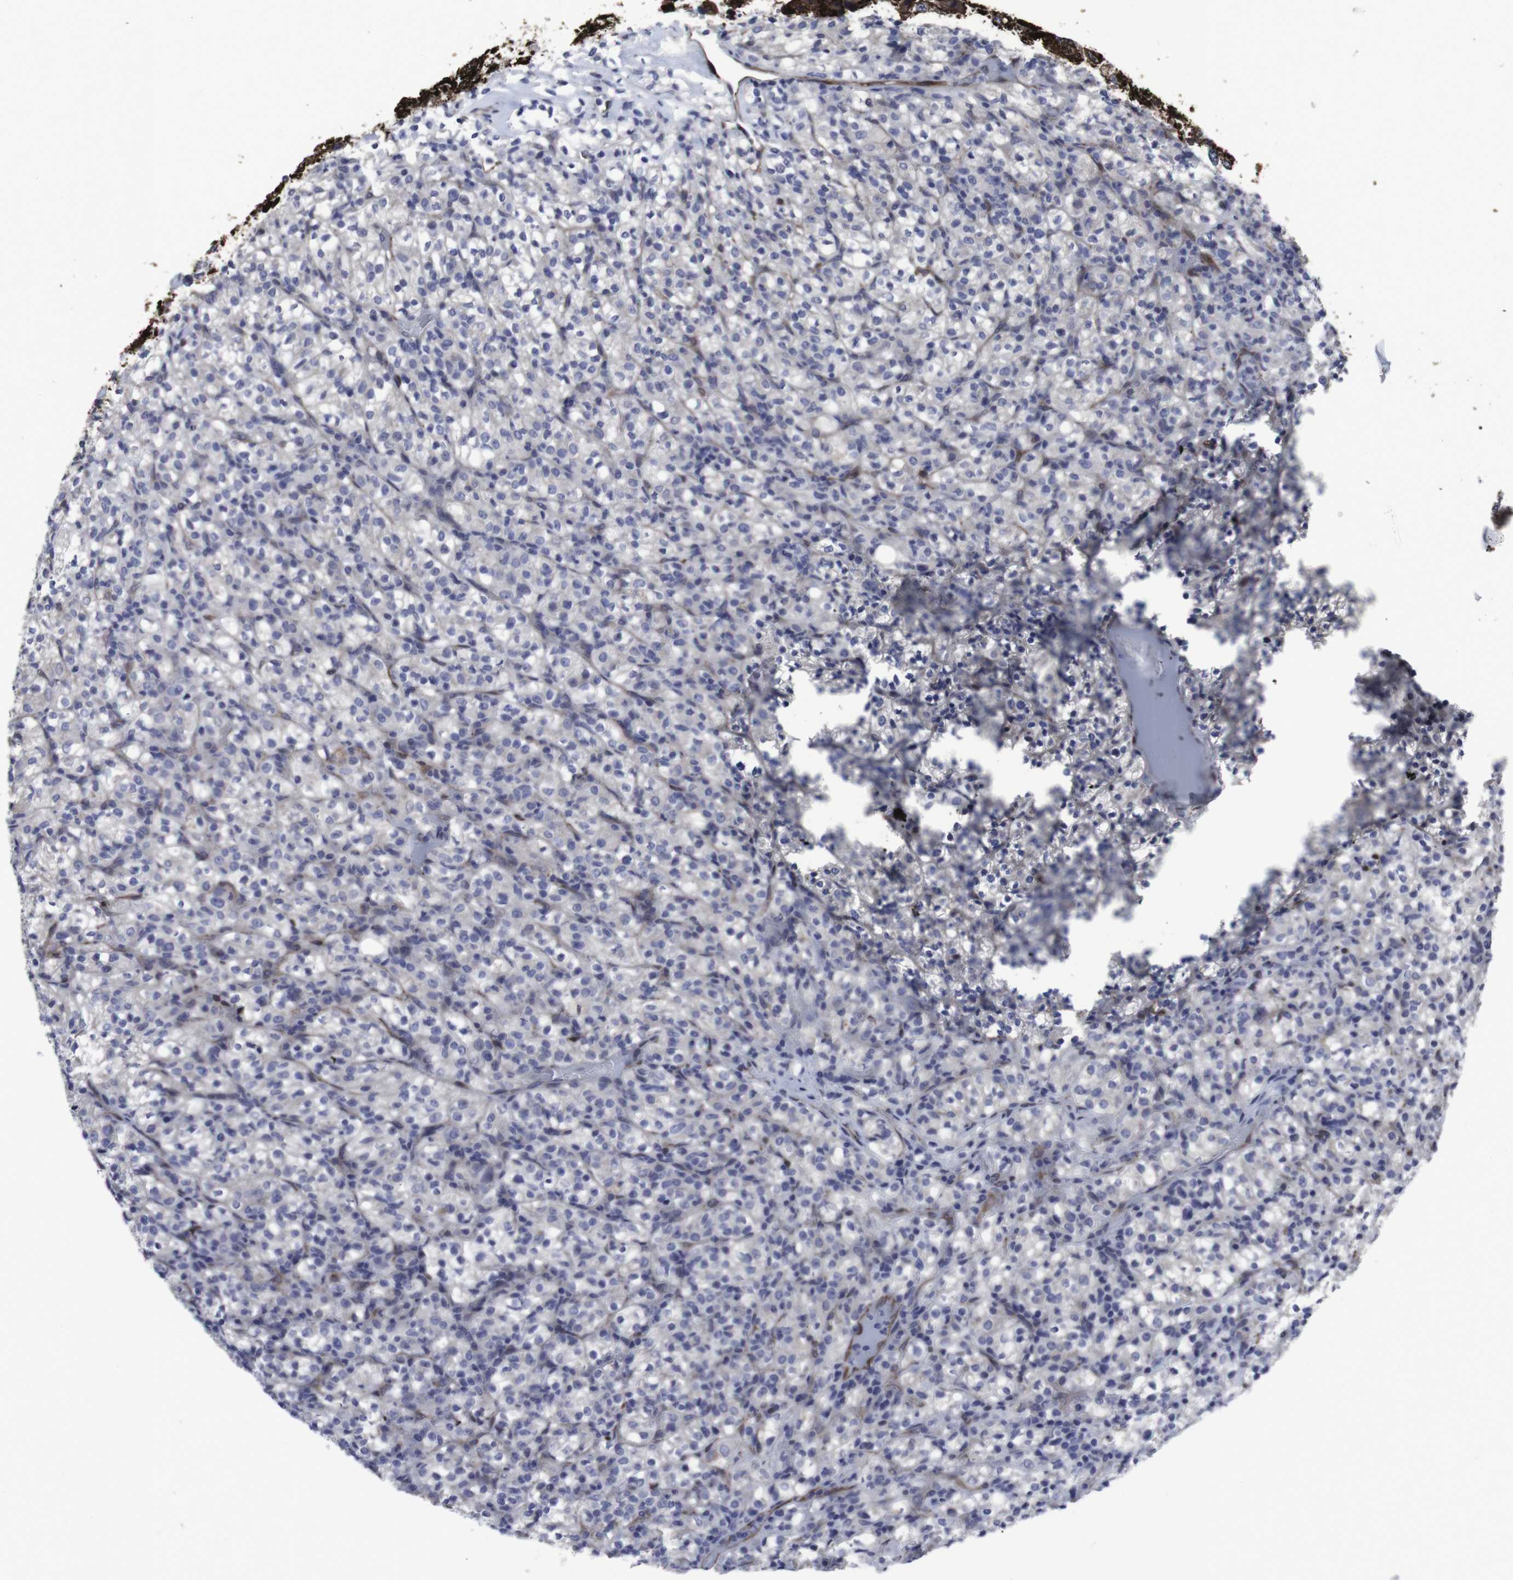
{"staining": {"intensity": "negative", "quantity": "none", "location": "none"}, "tissue": "renal cancer", "cell_type": "Tumor cells", "image_type": "cancer", "snomed": [{"axis": "morphology", "description": "Normal tissue, NOS"}, {"axis": "morphology", "description": "Adenocarcinoma, NOS"}, {"axis": "topography", "description": "Kidney"}], "caption": "This is an immunohistochemistry (IHC) histopathology image of renal cancer. There is no positivity in tumor cells.", "gene": "SNCG", "patient": {"sex": "female", "age": 72}}